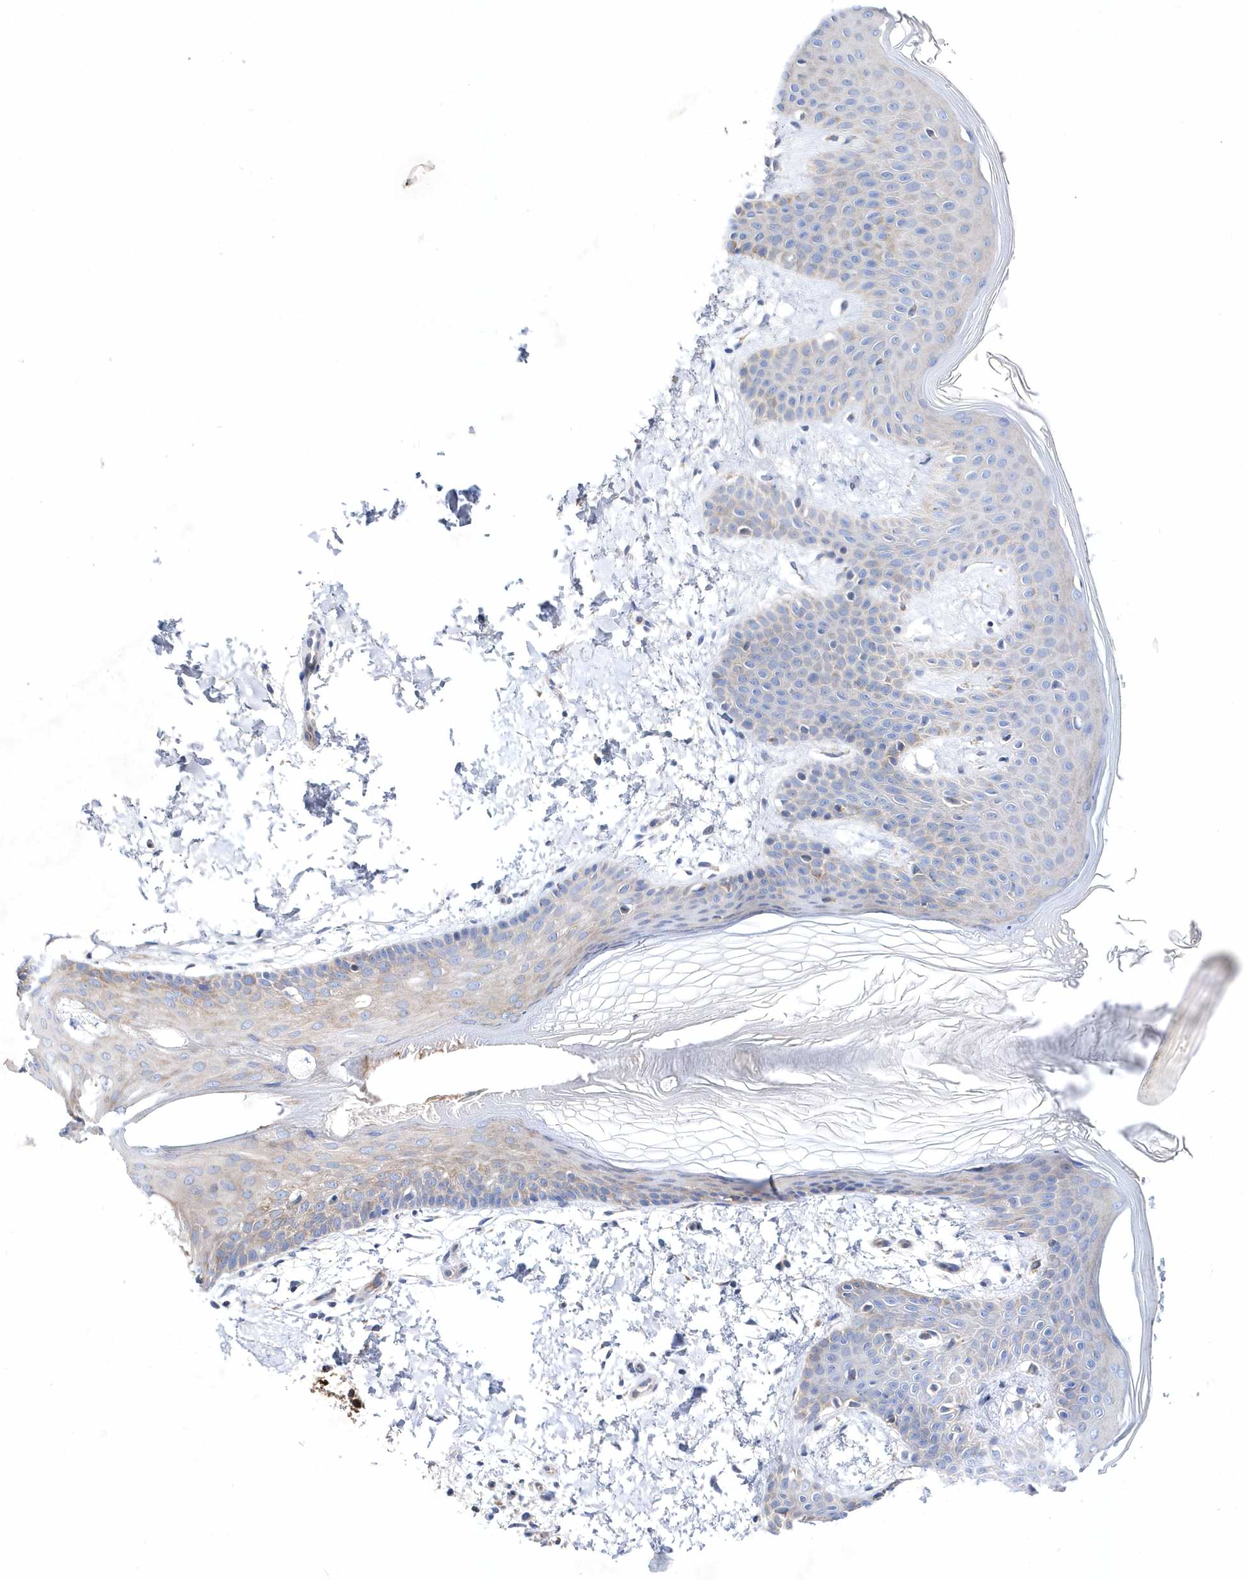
{"staining": {"intensity": "negative", "quantity": "none", "location": "none"}, "tissue": "skin", "cell_type": "Fibroblasts", "image_type": "normal", "snomed": [{"axis": "morphology", "description": "Normal tissue, NOS"}, {"axis": "topography", "description": "Skin"}], "caption": "The photomicrograph demonstrates no staining of fibroblasts in unremarkable skin. (Immunohistochemistry, brightfield microscopy, high magnification).", "gene": "JKAMP", "patient": {"sex": "male", "age": 36}}